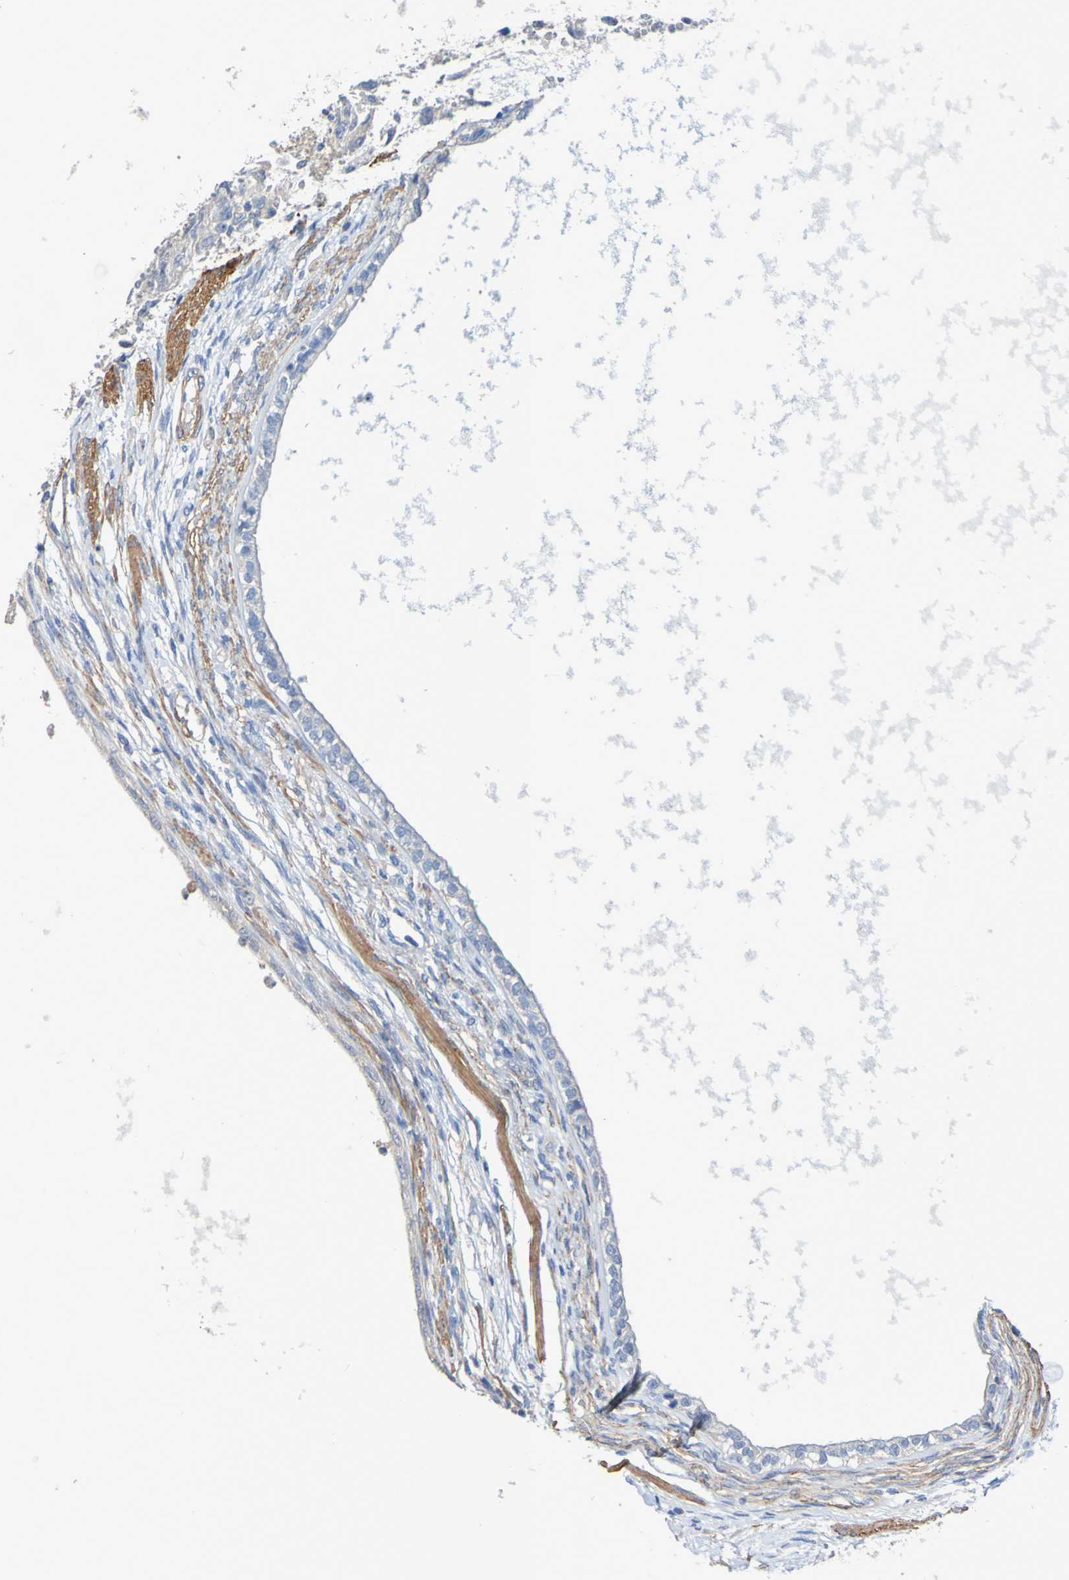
{"staining": {"intensity": "negative", "quantity": "none", "location": "none"}, "tissue": "testis cancer", "cell_type": "Tumor cells", "image_type": "cancer", "snomed": [{"axis": "morphology", "description": "Carcinoma, Embryonal, NOS"}, {"axis": "topography", "description": "Testis"}], "caption": "Tumor cells show no significant protein staining in testis cancer. Brightfield microscopy of IHC stained with DAB (brown) and hematoxylin (blue), captured at high magnification.", "gene": "SRPRB", "patient": {"sex": "male", "age": 26}}